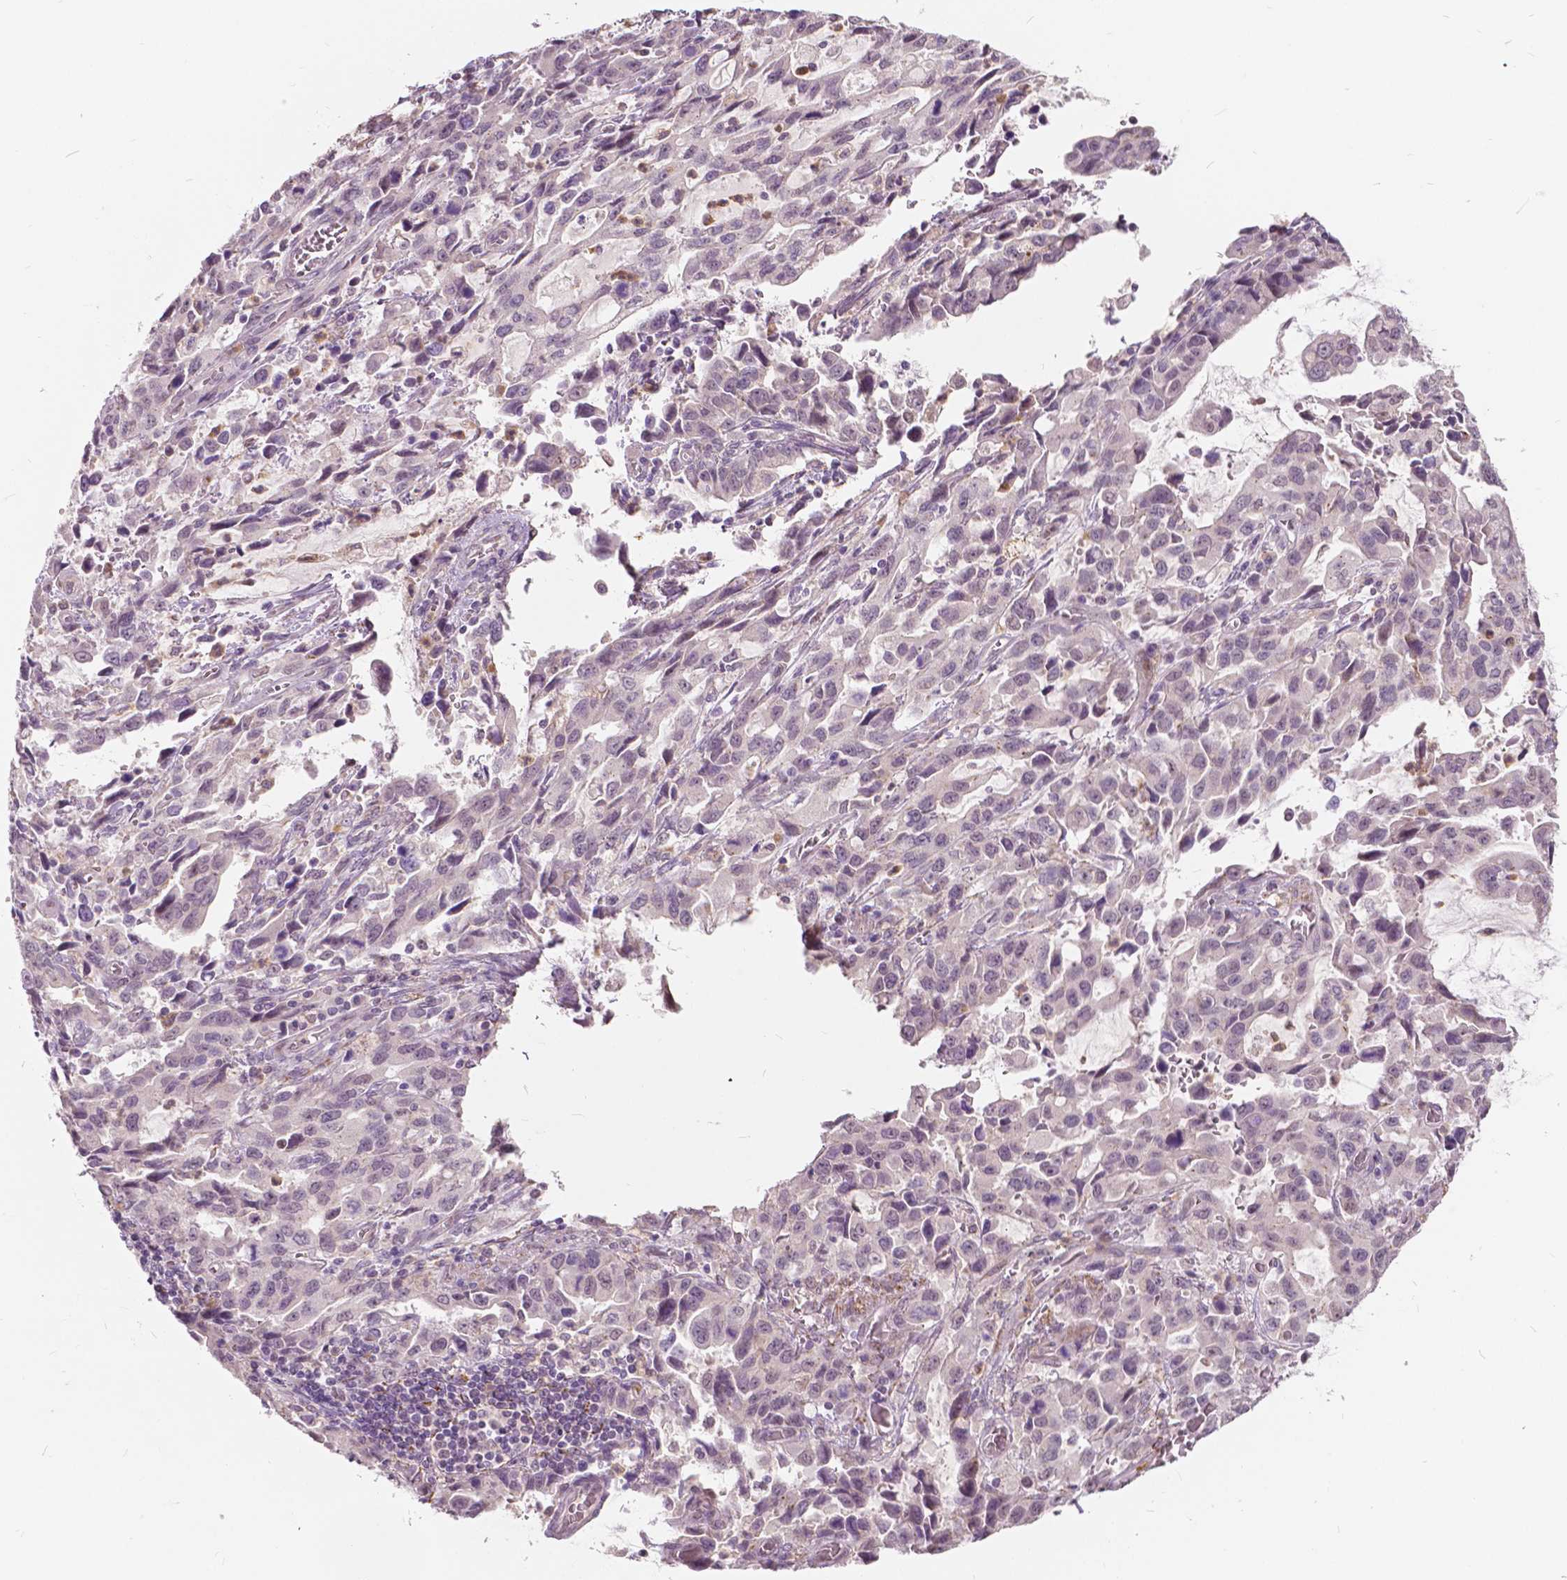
{"staining": {"intensity": "negative", "quantity": "none", "location": "none"}, "tissue": "stomach cancer", "cell_type": "Tumor cells", "image_type": "cancer", "snomed": [{"axis": "morphology", "description": "Adenocarcinoma, NOS"}, {"axis": "topography", "description": "Stomach, upper"}], "caption": "Human stomach adenocarcinoma stained for a protein using immunohistochemistry (IHC) reveals no staining in tumor cells.", "gene": "DLX6", "patient": {"sex": "male", "age": 85}}